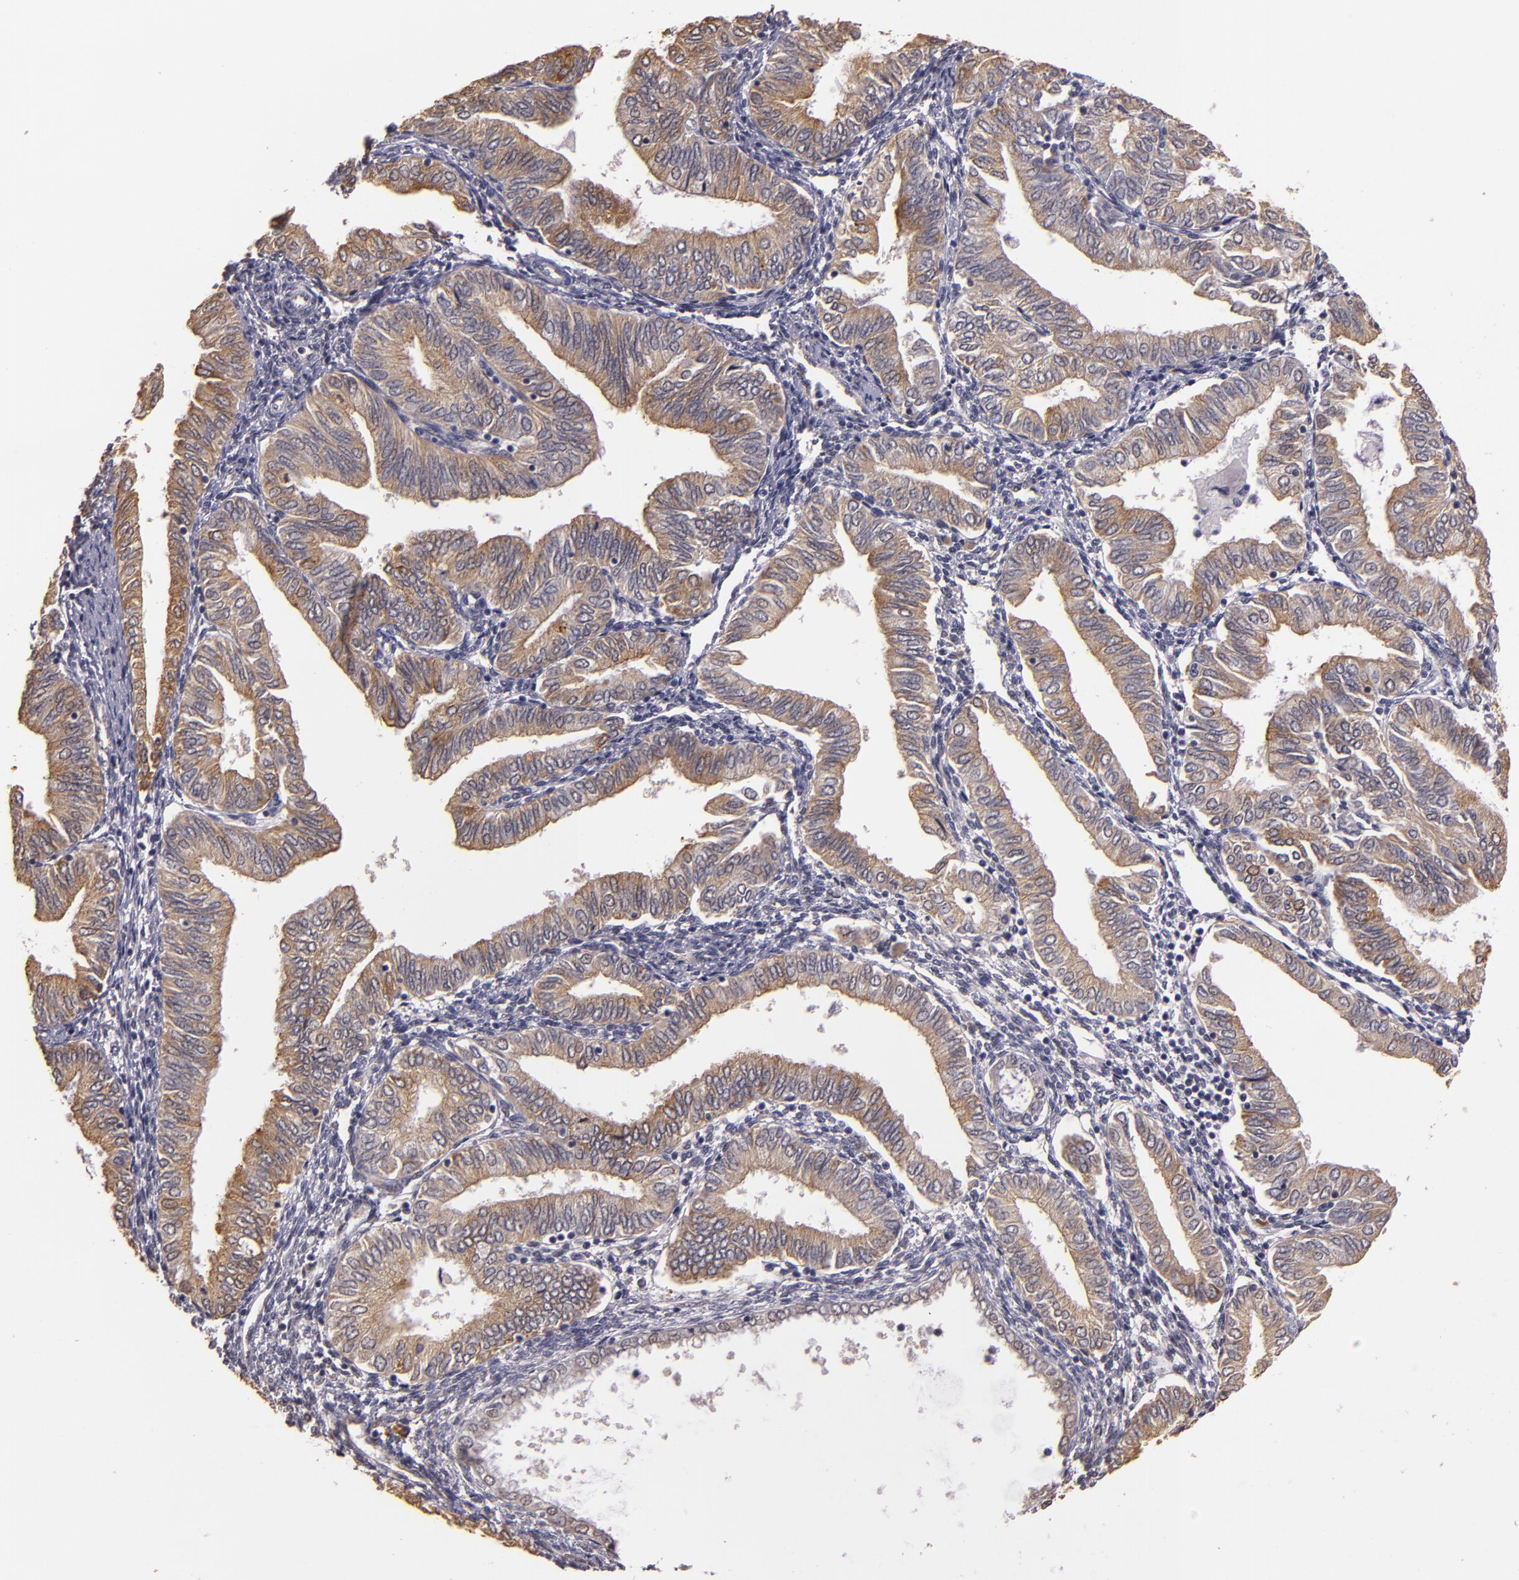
{"staining": {"intensity": "moderate", "quantity": "25%-75%", "location": "cytoplasmic/membranous"}, "tissue": "endometrial cancer", "cell_type": "Tumor cells", "image_type": "cancer", "snomed": [{"axis": "morphology", "description": "Adenocarcinoma, NOS"}, {"axis": "topography", "description": "Endometrium"}], "caption": "This photomicrograph shows IHC staining of human endometrial cancer (adenocarcinoma), with medium moderate cytoplasmic/membranous expression in approximately 25%-75% of tumor cells.", "gene": "SYTL4", "patient": {"sex": "female", "age": 51}}